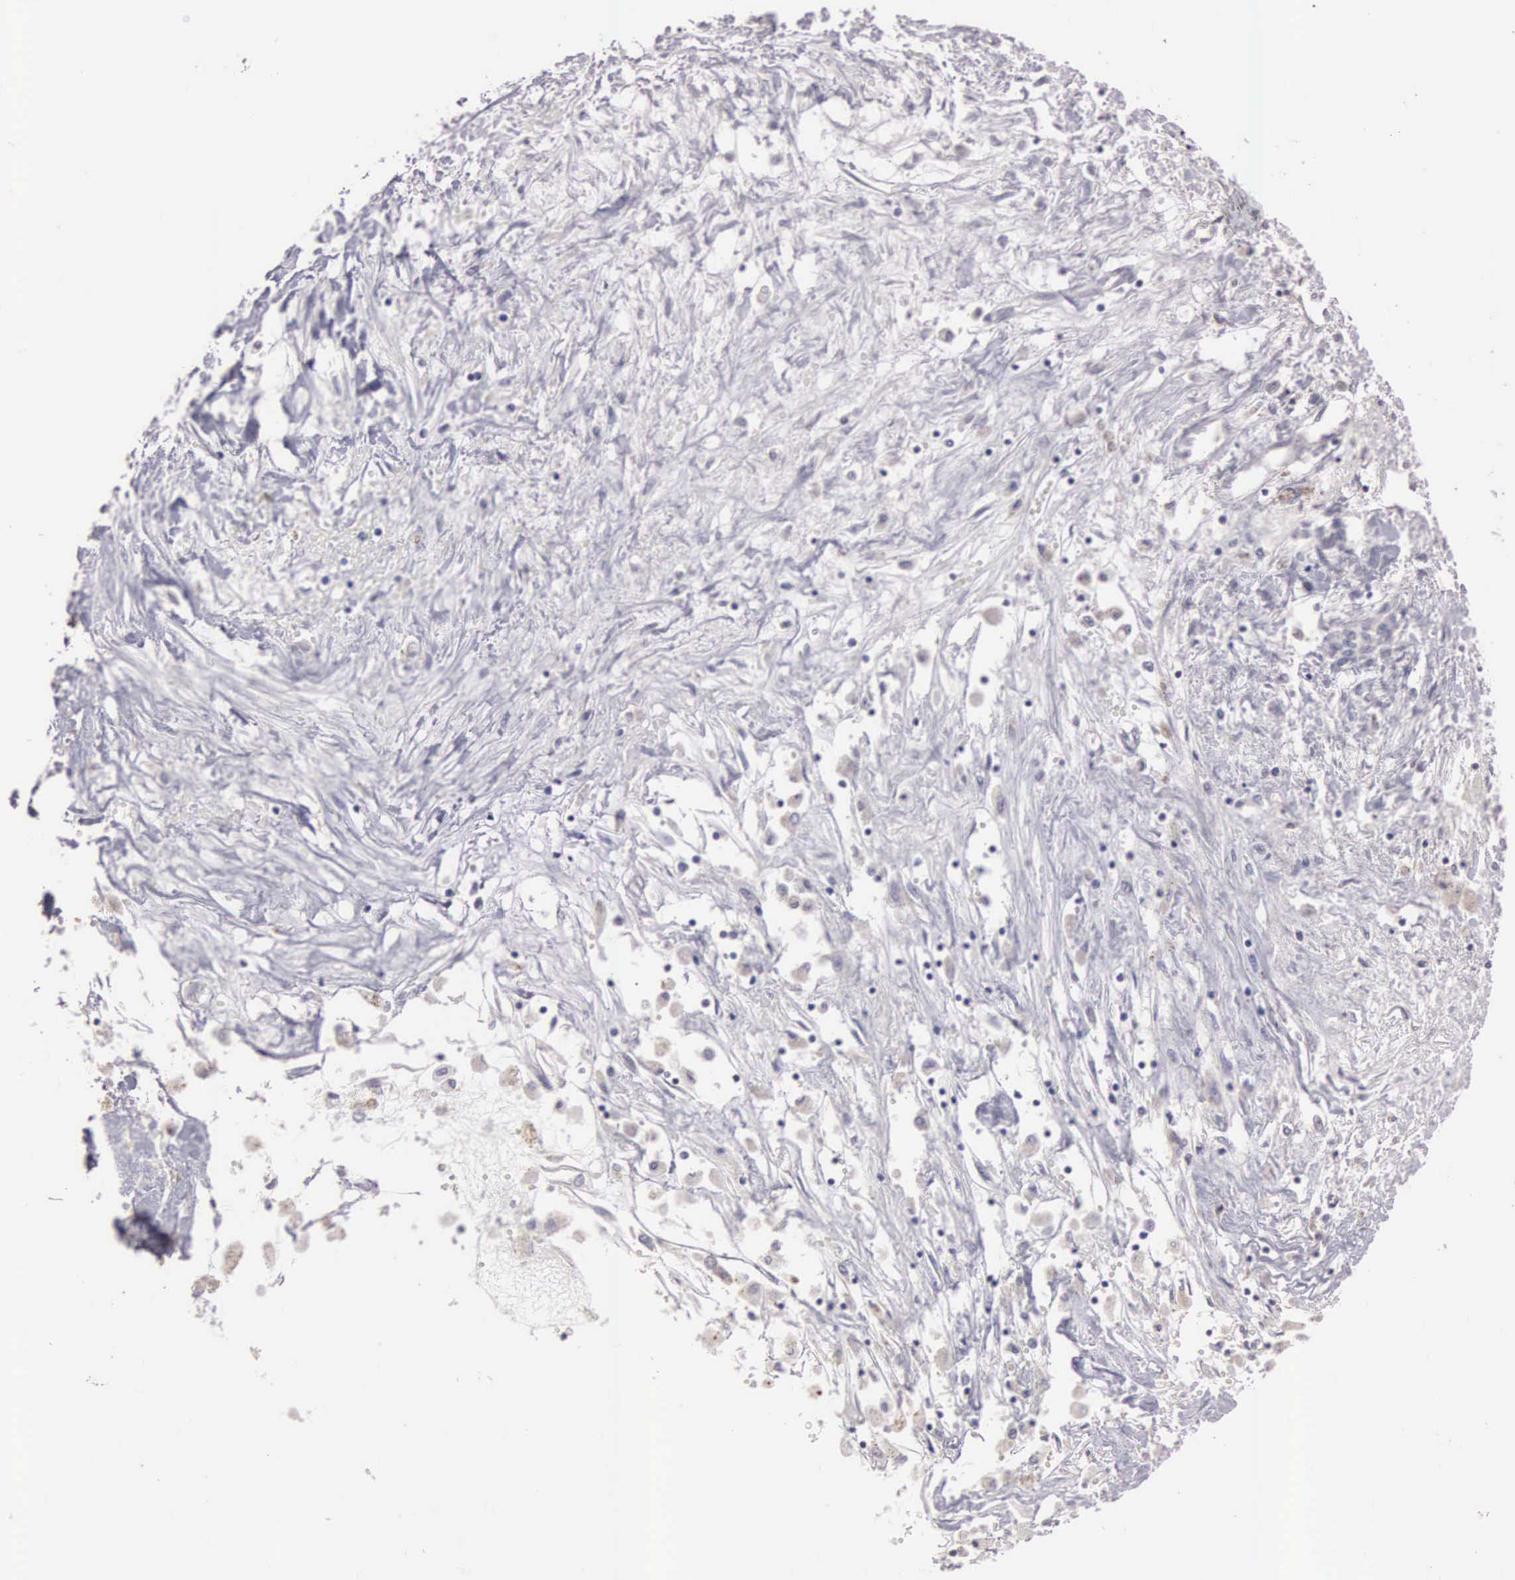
{"staining": {"intensity": "negative", "quantity": "none", "location": "none"}, "tissue": "liver cancer", "cell_type": "Tumor cells", "image_type": "cancer", "snomed": [{"axis": "morphology", "description": "Carcinoma, Hepatocellular, NOS"}, {"axis": "topography", "description": "Liver"}], "caption": "Protein analysis of liver cancer shows no significant staining in tumor cells.", "gene": "CEP170B", "patient": {"sex": "male", "age": 64}}